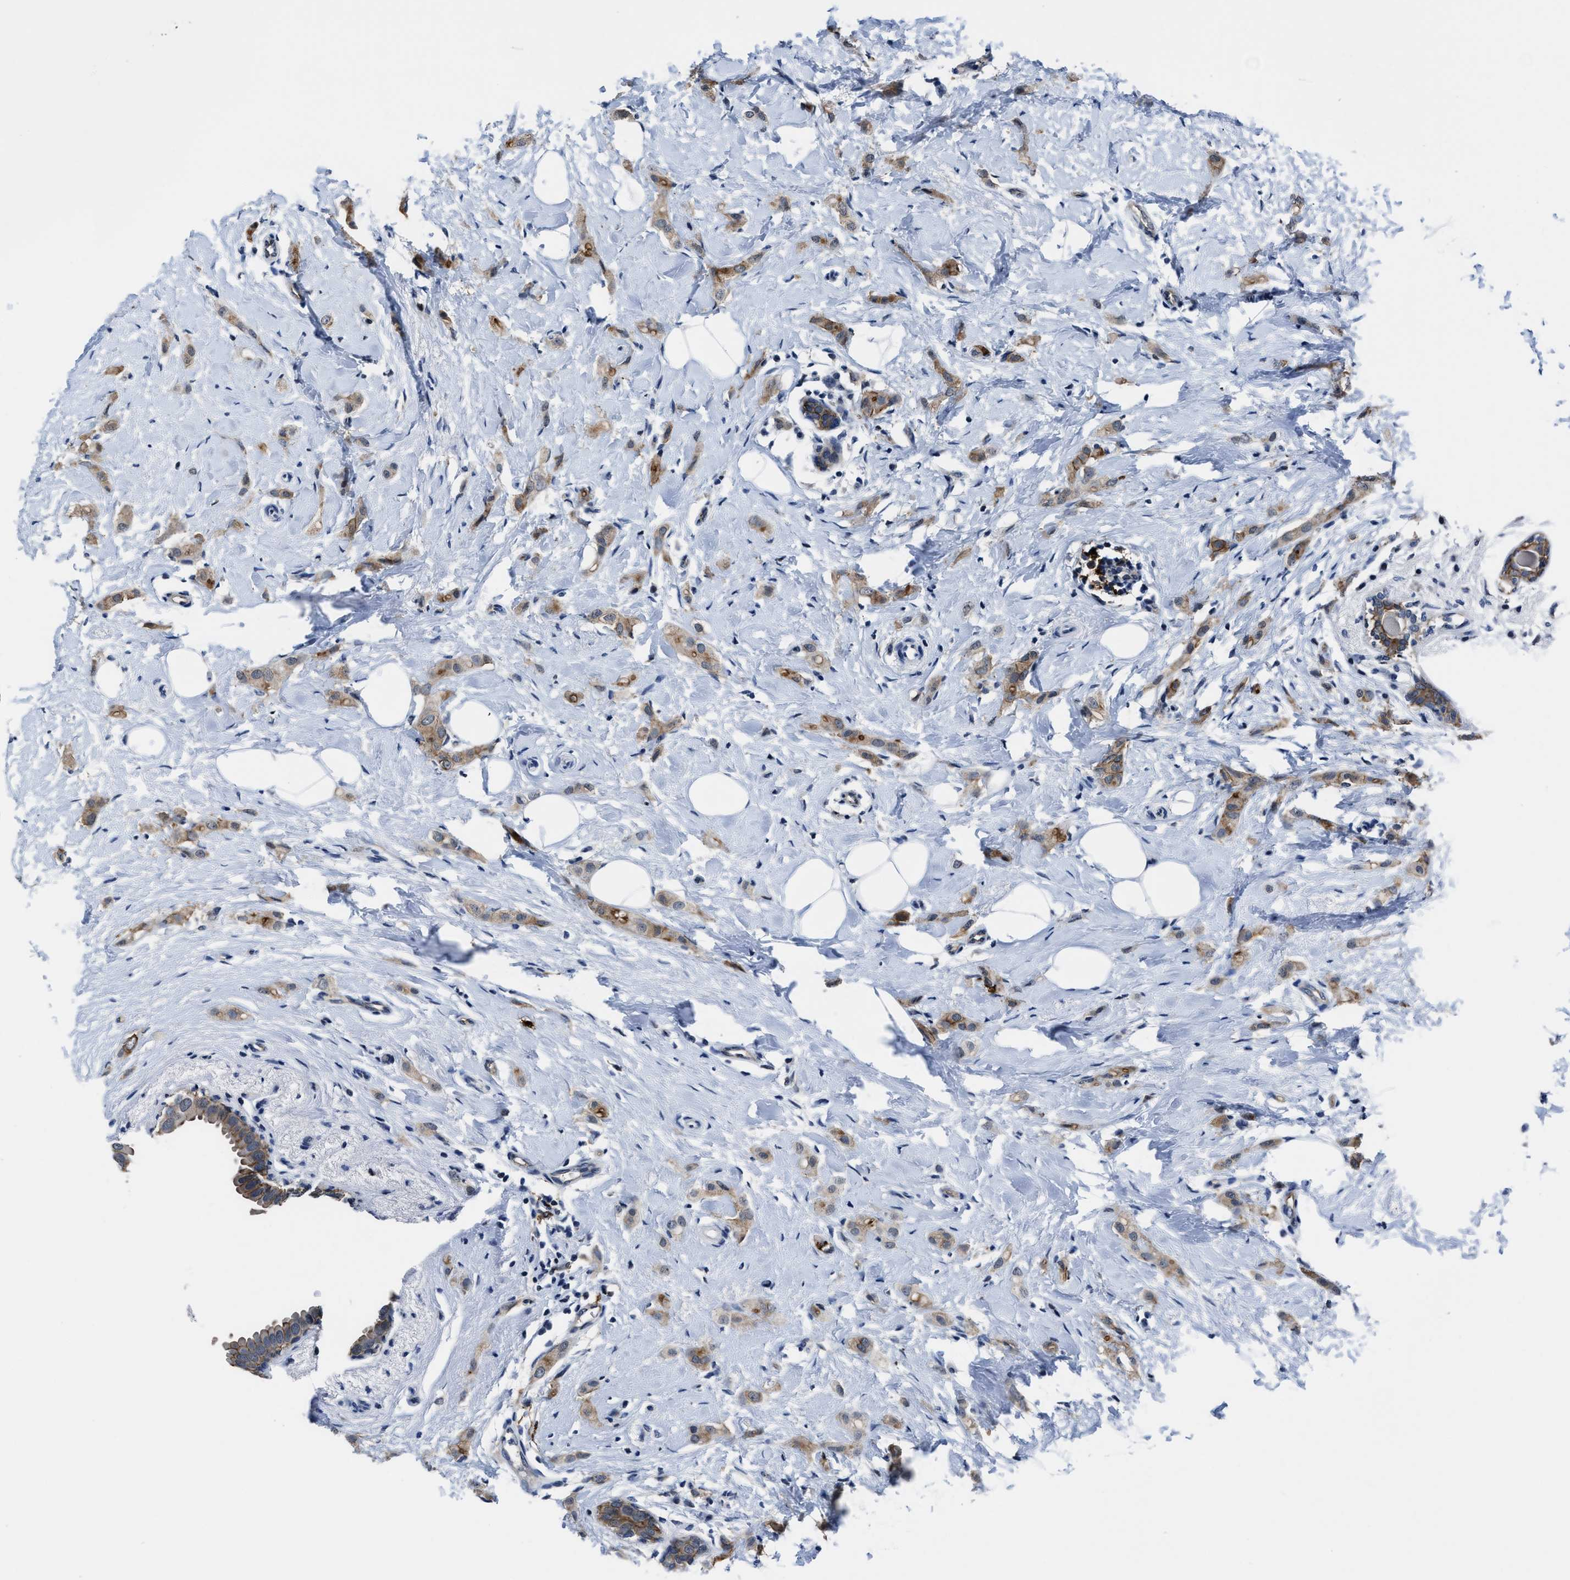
{"staining": {"intensity": "moderate", "quantity": ">75%", "location": "cytoplasmic/membranous"}, "tissue": "breast cancer", "cell_type": "Tumor cells", "image_type": "cancer", "snomed": [{"axis": "morphology", "description": "Lobular carcinoma"}, {"axis": "topography", "description": "Breast"}], "caption": "A brown stain highlights moderate cytoplasmic/membranous positivity of a protein in breast lobular carcinoma tumor cells.", "gene": "MARCKSL1", "patient": {"sex": "female", "age": 55}}